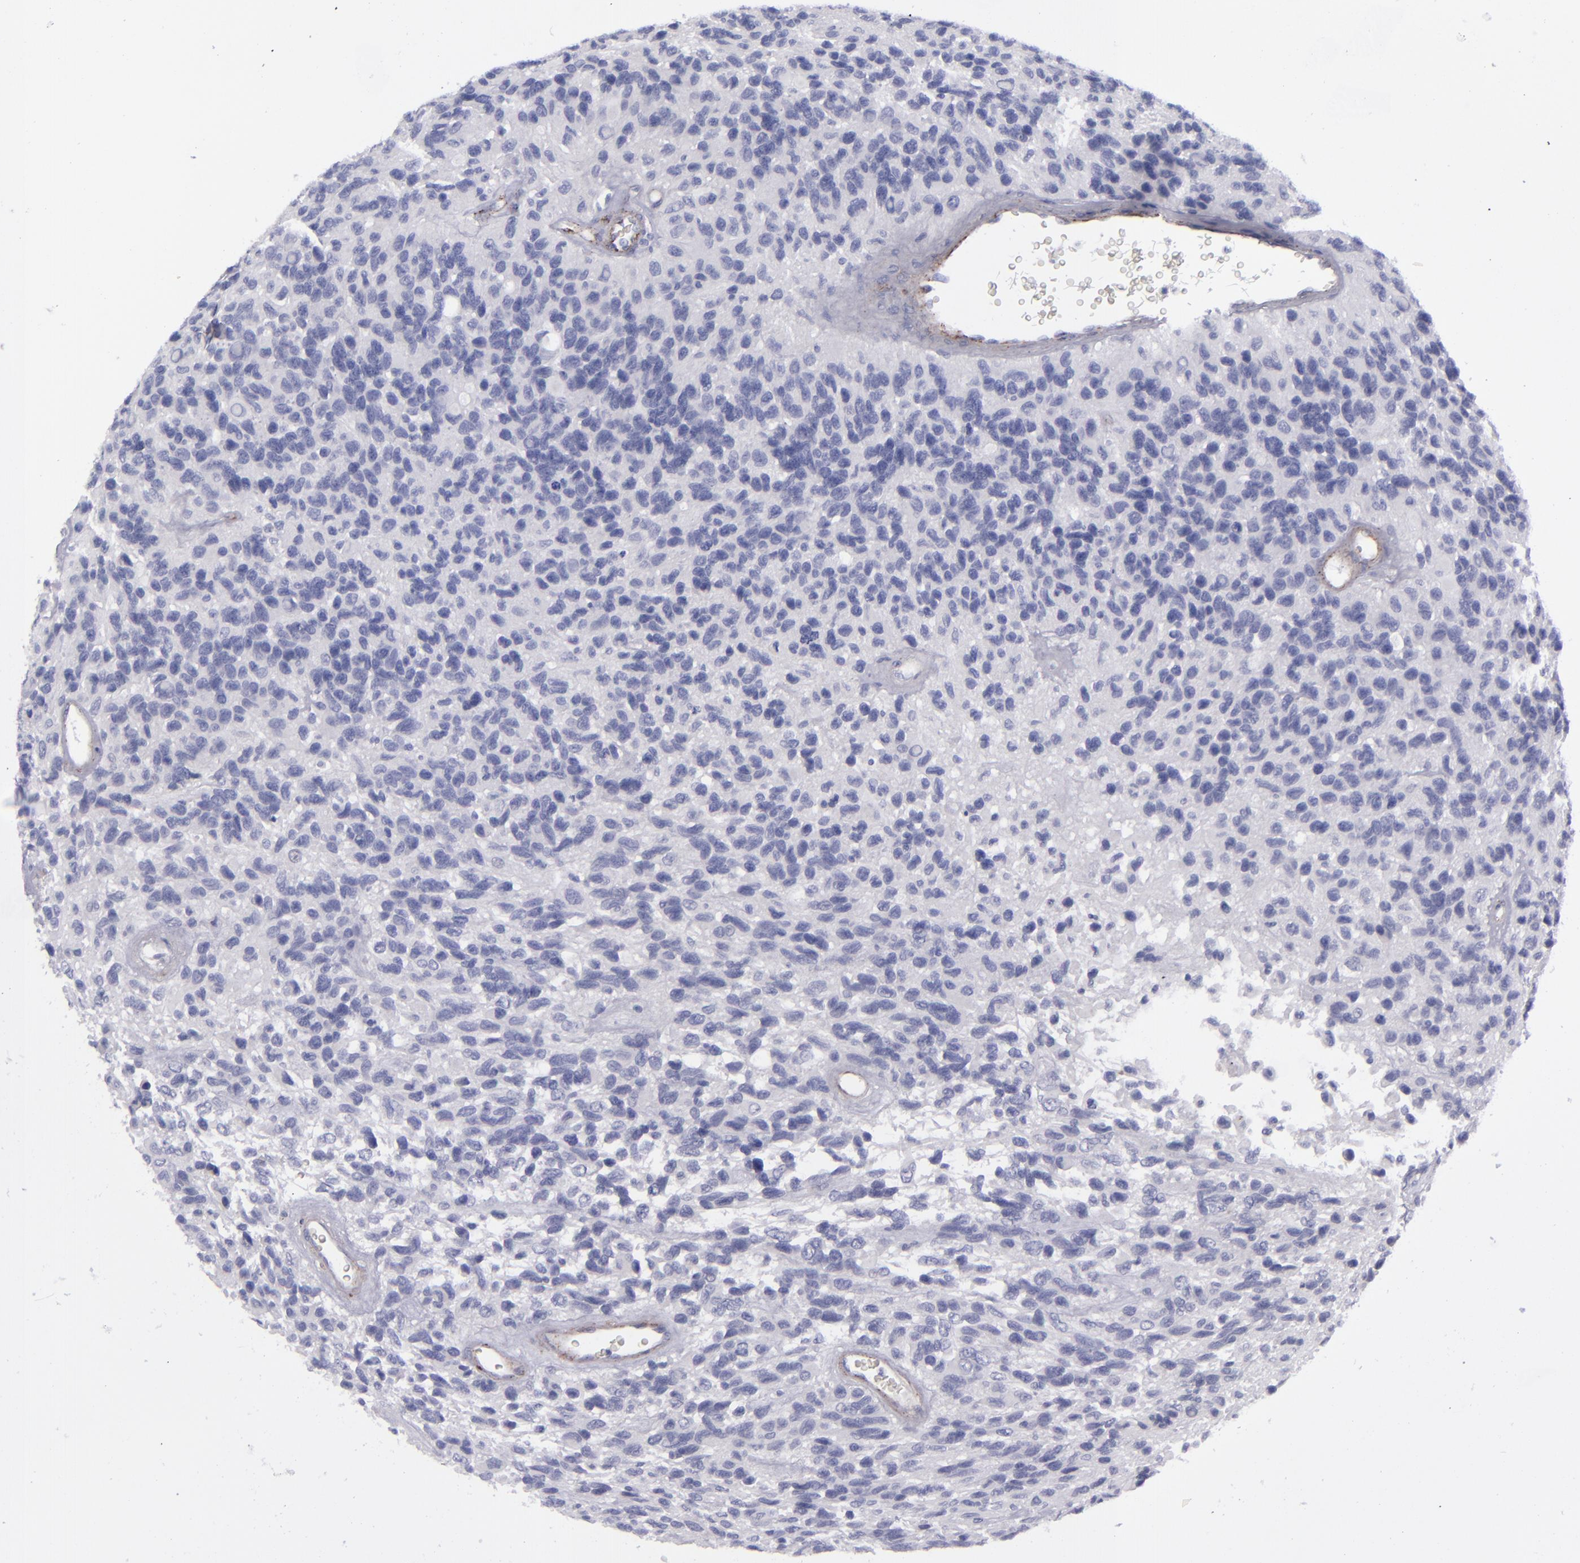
{"staining": {"intensity": "negative", "quantity": "none", "location": "none"}, "tissue": "glioma", "cell_type": "Tumor cells", "image_type": "cancer", "snomed": [{"axis": "morphology", "description": "Glioma, malignant, High grade"}, {"axis": "topography", "description": "Brain"}], "caption": "IHC histopathology image of glioma stained for a protein (brown), which shows no staining in tumor cells. (Immunohistochemistry (ihc), brightfield microscopy, high magnification).", "gene": "ANPEP", "patient": {"sex": "male", "age": 77}}